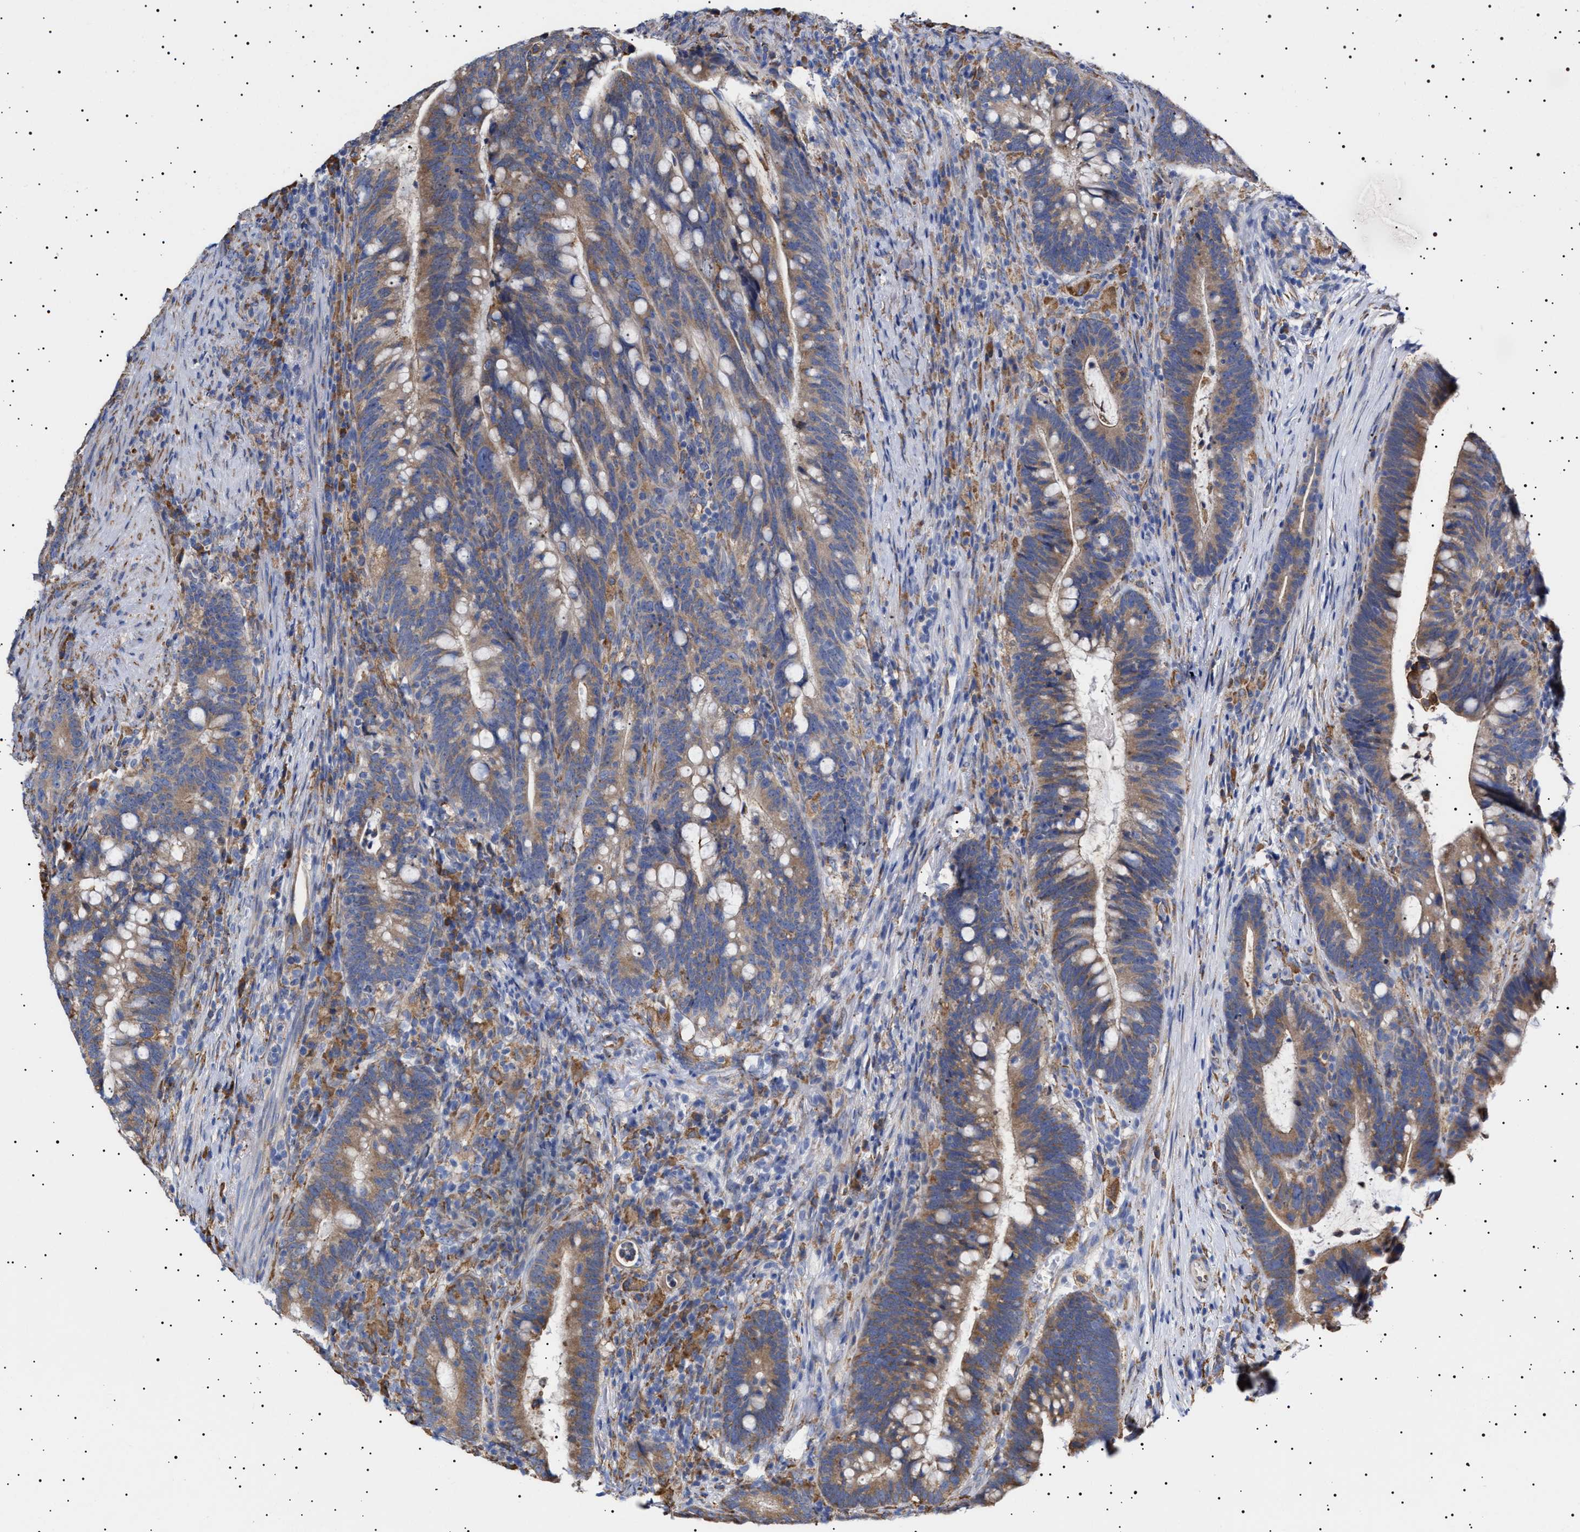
{"staining": {"intensity": "moderate", "quantity": ">75%", "location": "cytoplasmic/membranous"}, "tissue": "colorectal cancer", "cell_type": "Tumor cells", "image_type": "cancer", "snomed": [{"axis": "morphology", "description": "Adenocarcinoma, NOS"}, {"axis": "topography", "description": "Colon"}], "caption": "Colorectal cancer (adenocarcinoma) was stained to show a protein in brown. There is medium levels of moderate cytoplasmic/membranous staining in approximately >75% of tumor cells.", "gene": "ERCC6L2", "patient": {"sex": "female", "age": 66}}